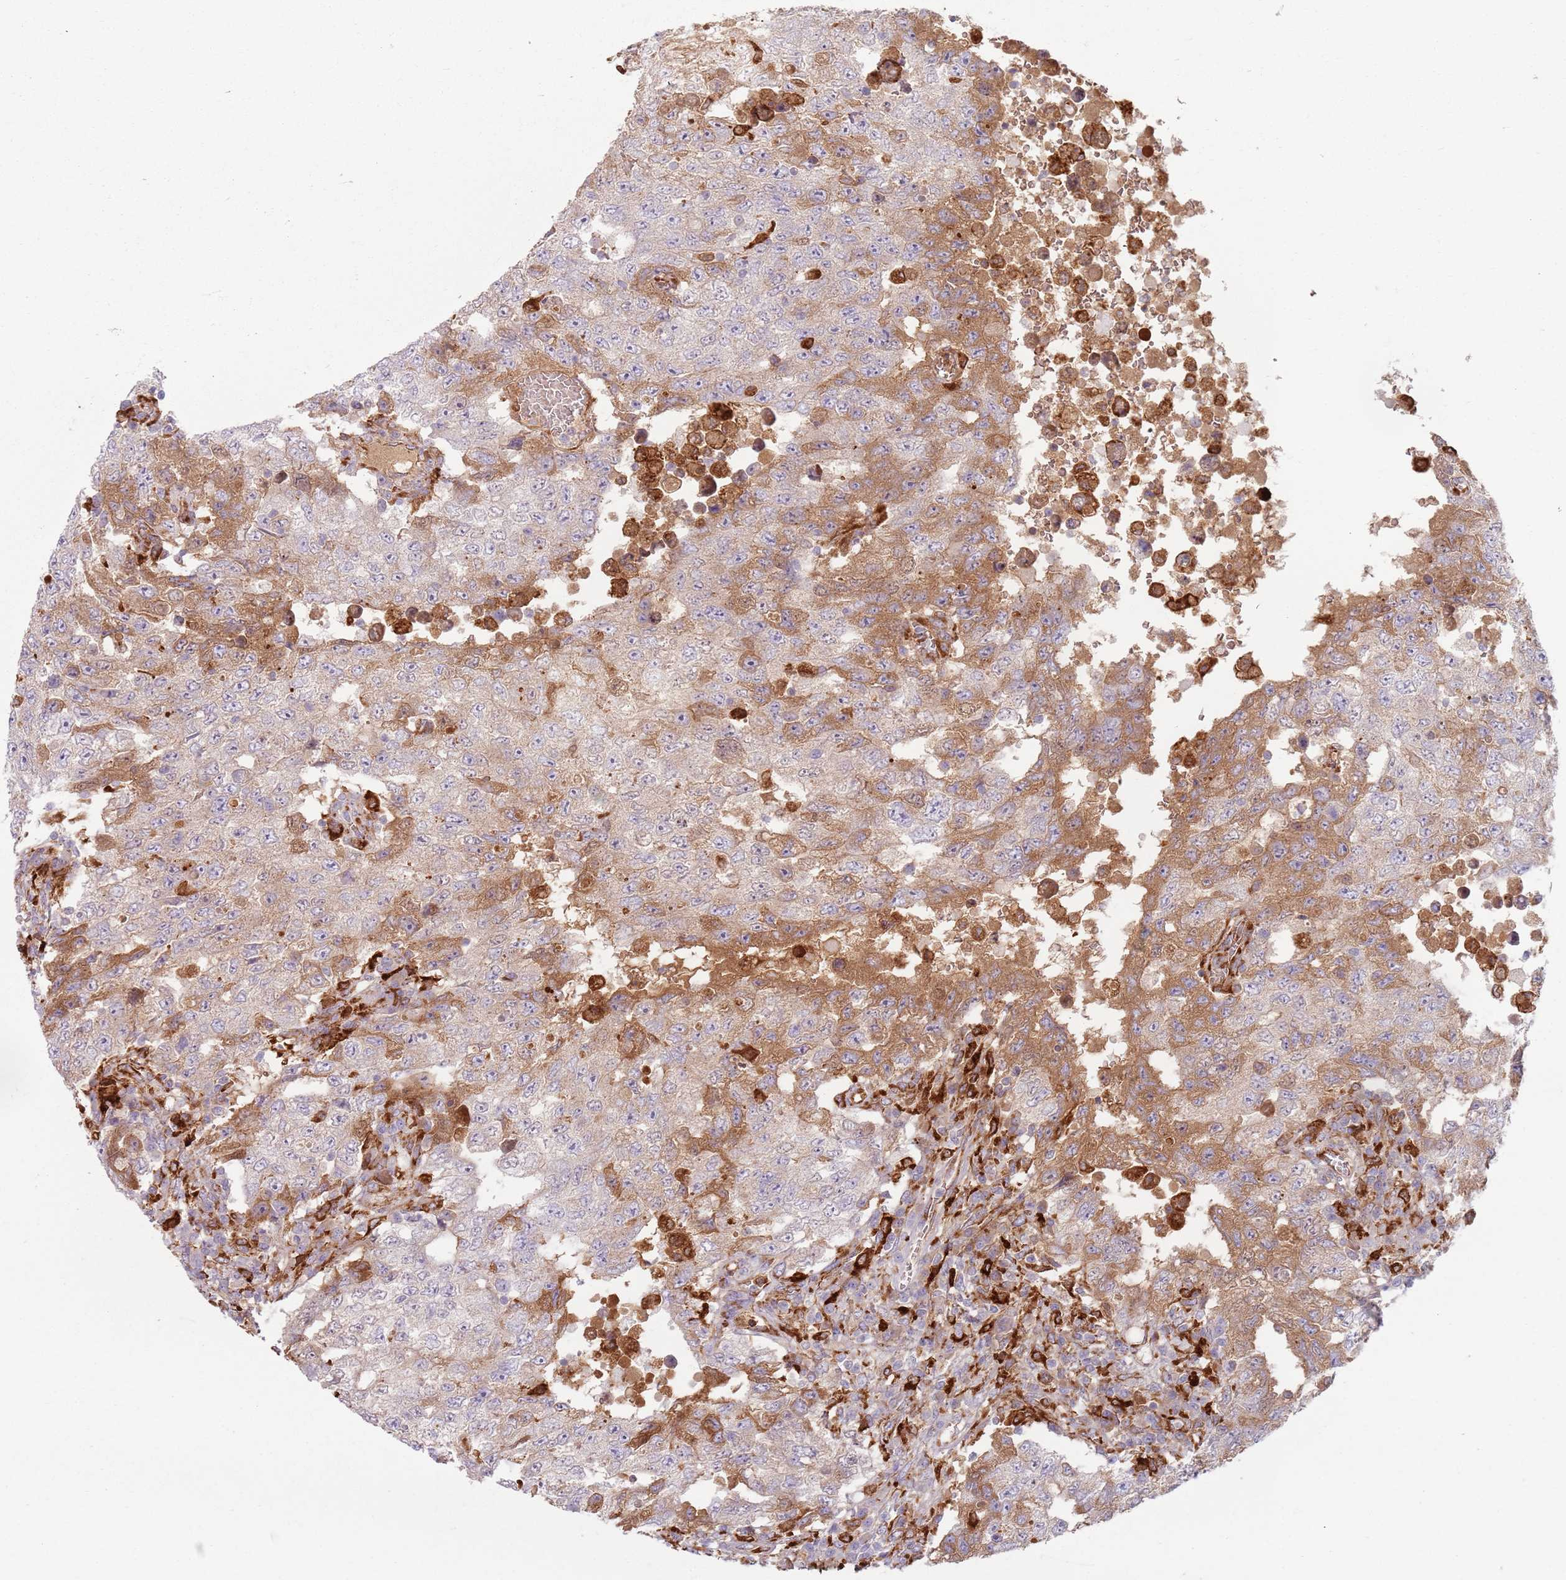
{"staining": {"intensity": "moderate", "quantity": "25%-75%", "location": "cytoplasmic/membranous"}, "tissue": "testis cancer", "cell_type": "Tumor cells", "image_type": "cancer", "snomed": [{"axis": "morphology", "description": "Carcinoma, Embryonal, NOS"}, {"axis": "topography", "description": "Testis"}], "caption": "High-power microscopy captured an IHC micrograph of embryonal carcinoma (testis), revealing moderate cytoplasmic/membranous expression in approximately 25%-75% of tumor cells.", "gene": "COLGALT1", "patient": {"sex": "male", "age": 26}}